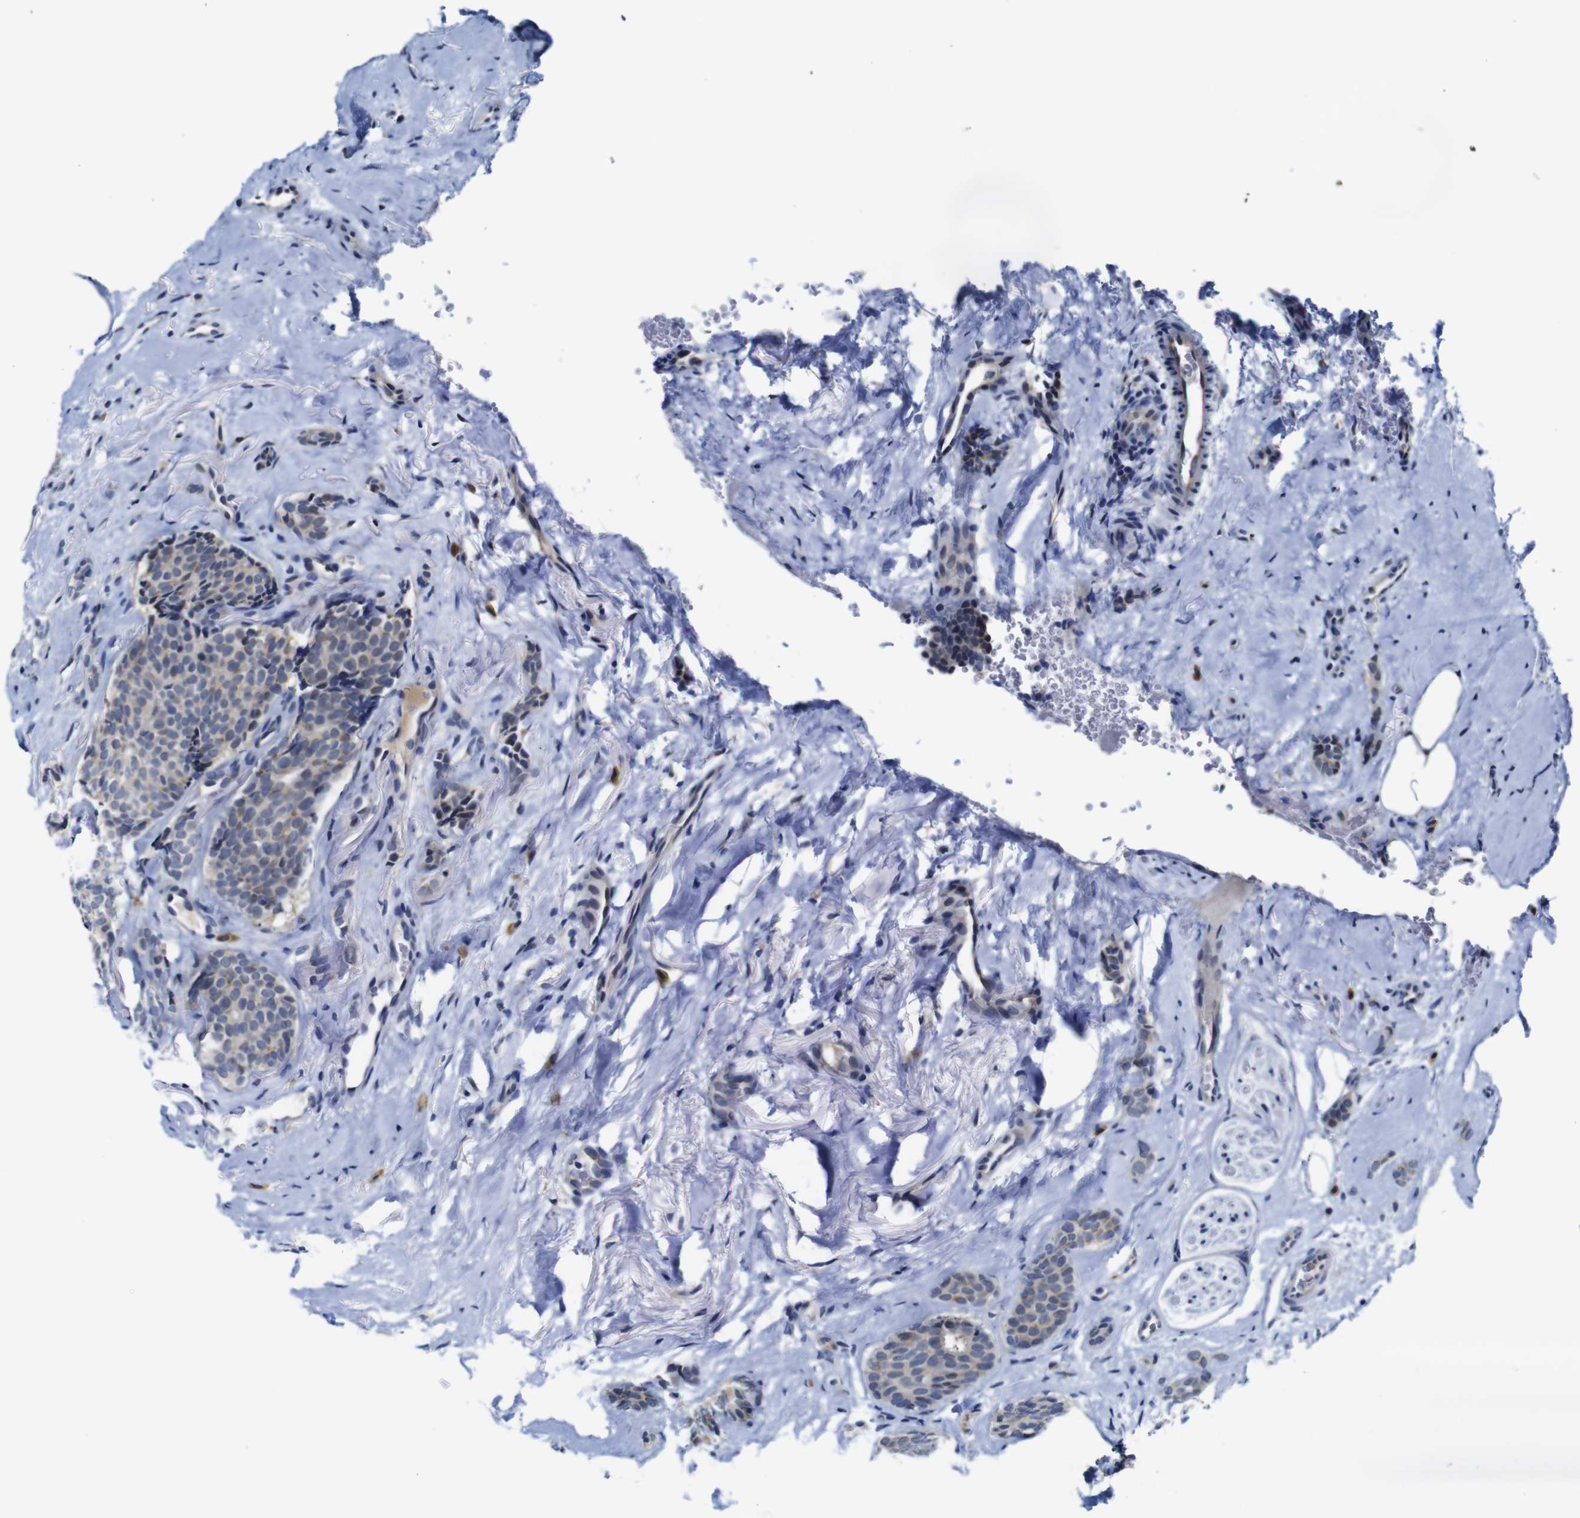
{"staining": {"intensity": "weak", "quantity": "<25%", "location": "cytoplasmic/membranous"}, "tissue": "breast cancer", "cell_type": "Tumor cells", "image_type": "cancer", "snomed": [{"axis": "morphology", "description": "Lobular carcinoma"}, {"axis": "topography", "description": "Skin"}, {"axis": "topography", "description": "Breast"}], "caption": "Image shows no protein expression in tumor cells of lobular carcinoma (breast) tissue.", "gene": "FURIN", "patient": {"sex": "female", "age": 46}}